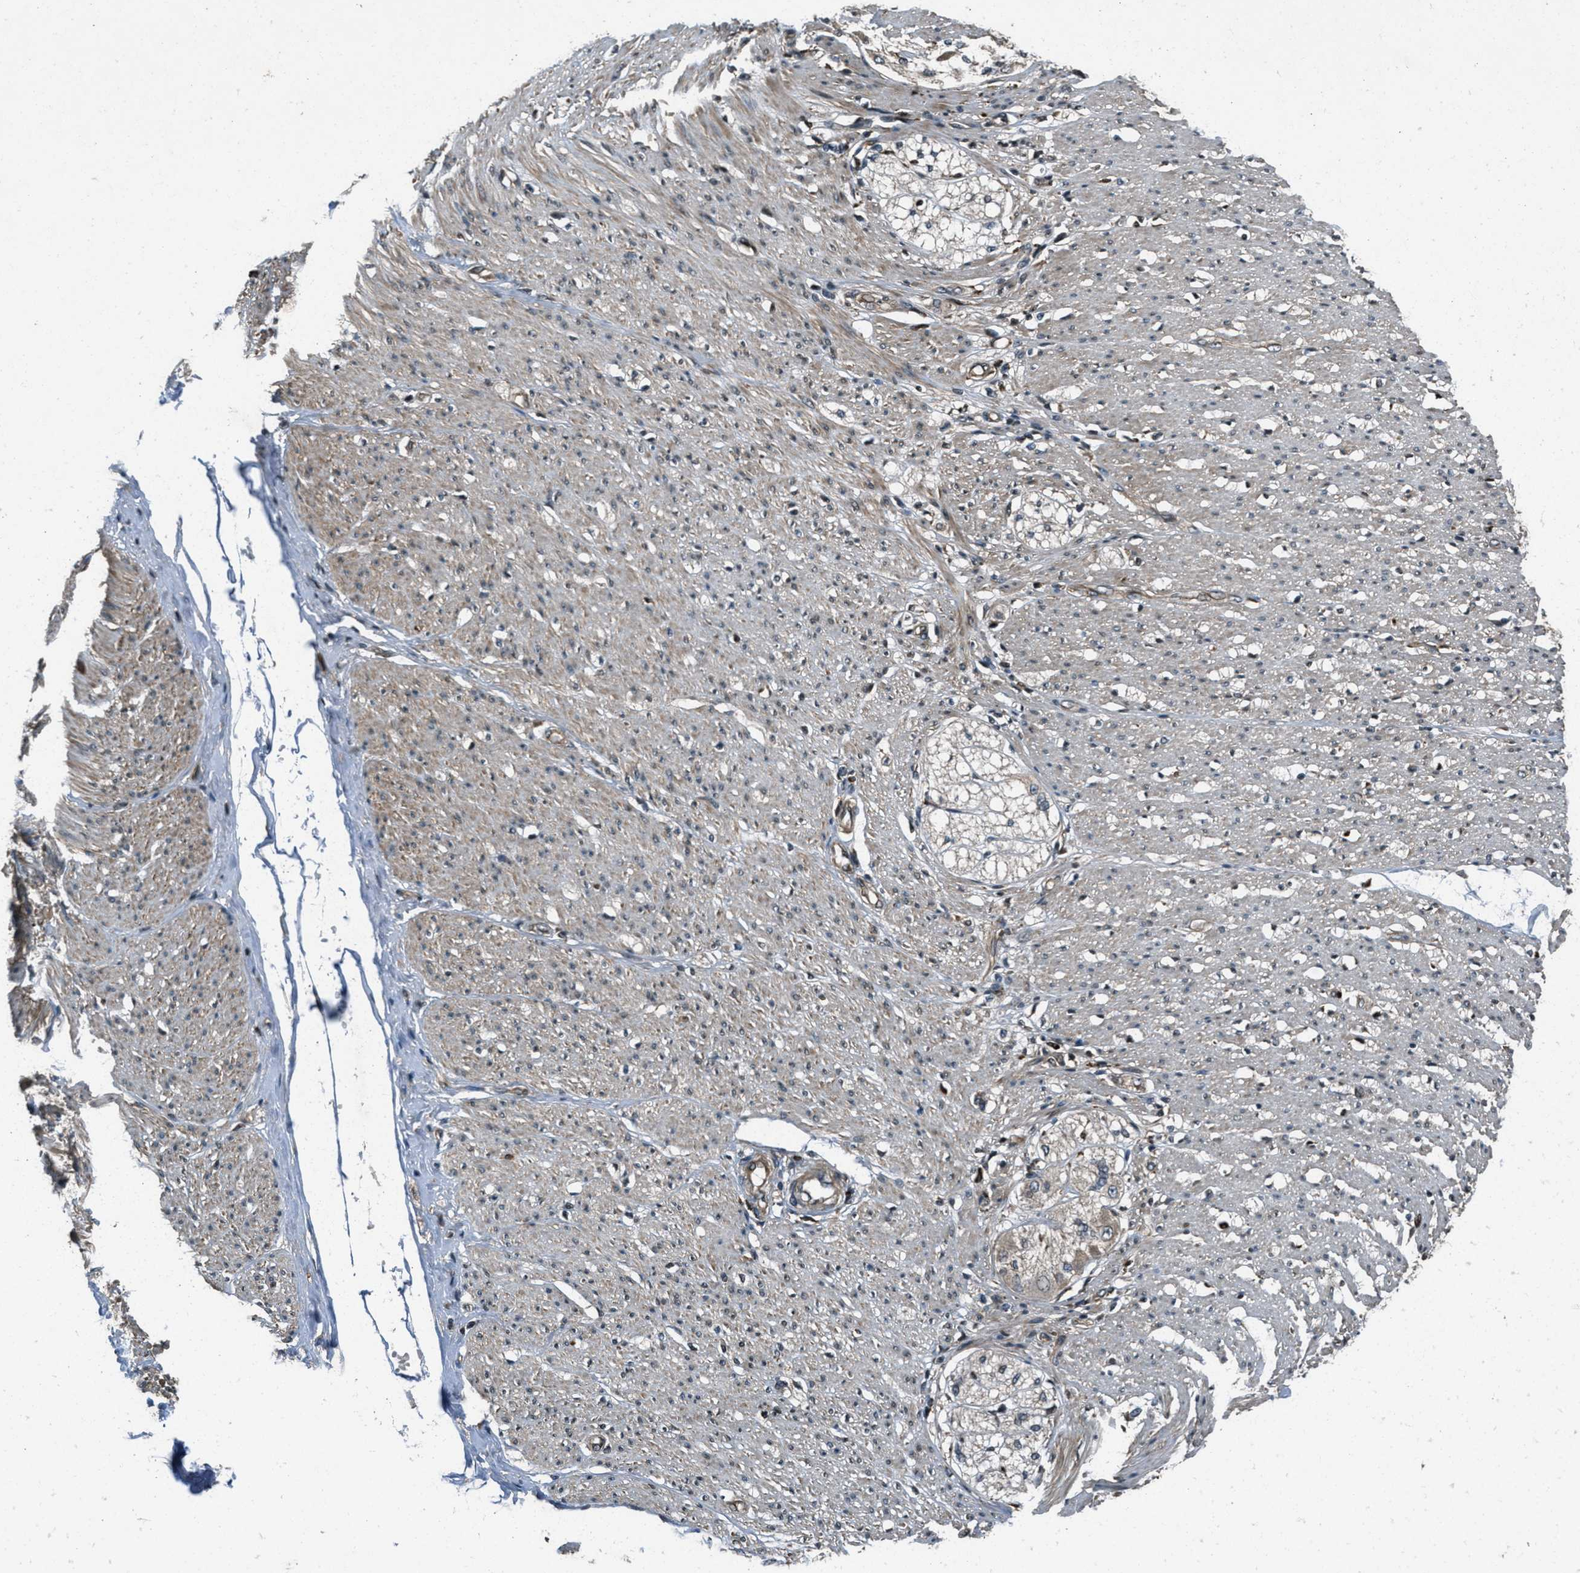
{"staining": {"intensity": "negative", "quantity": "none", "location": "none"}, "tissue": "adipose tissue", "cell_type": "Adipocytes", "image_type": "normal", "snomed": [{"axis": "morphology", "description": "Normal tissue, NOS"}, {"axis": "morphology", "description": "Adenocarcinoma, NOS"}, {"axis": "topography", "description": "Colon"}, {"axis": "topography", "description": "Peripheral nerve tissue"}], "caption": "Immunohistochemical staining of benign adipose tissue displays no significant expression in adipocytes.", "gene": "EPSTI1", "patient": {"sex": "male", "age": 14}}